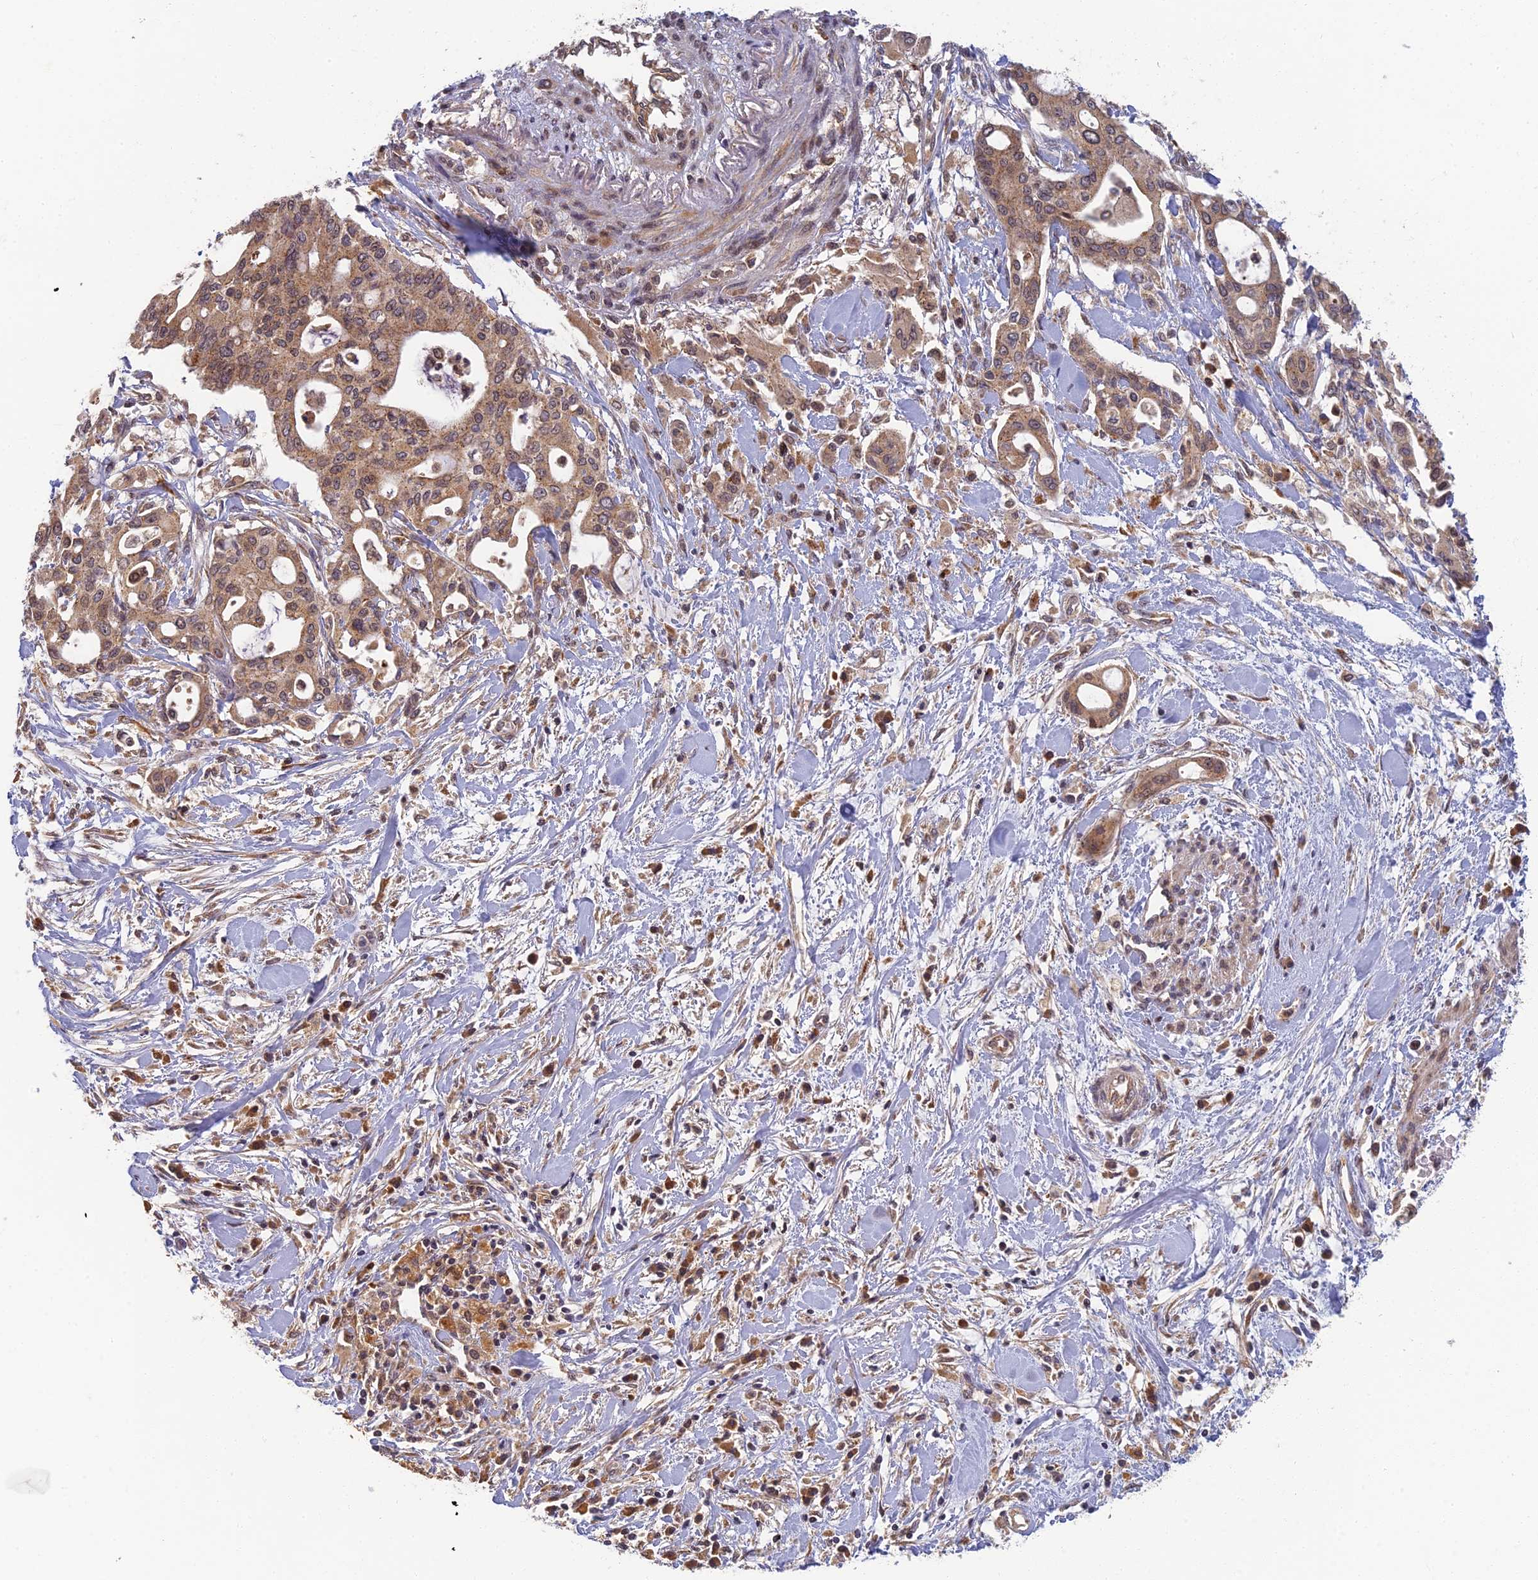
{"staining": {"intensity": "moderate", "quantity": ">75%", "location": "cytoplasmic/membranous"}, "tissue": "pancreatic cancer", "cell_type": "Tumor cells", "image_type": "cancer", "snomed": [{"axis": "morphology", "description": "Adenocarcinoma, NOS"}, {"axis": "topography", "description": "Pancreas"}], "caption": "IHC photomicrograph of pancreatic adenocarcinoma stained for a protein (brown), which reveals medium levels of moderate cytoplasmic/membranous expression in about >75% of tumor cells.", "gene": "RGL3", "patient": {"sex": "male", "age": 46}}